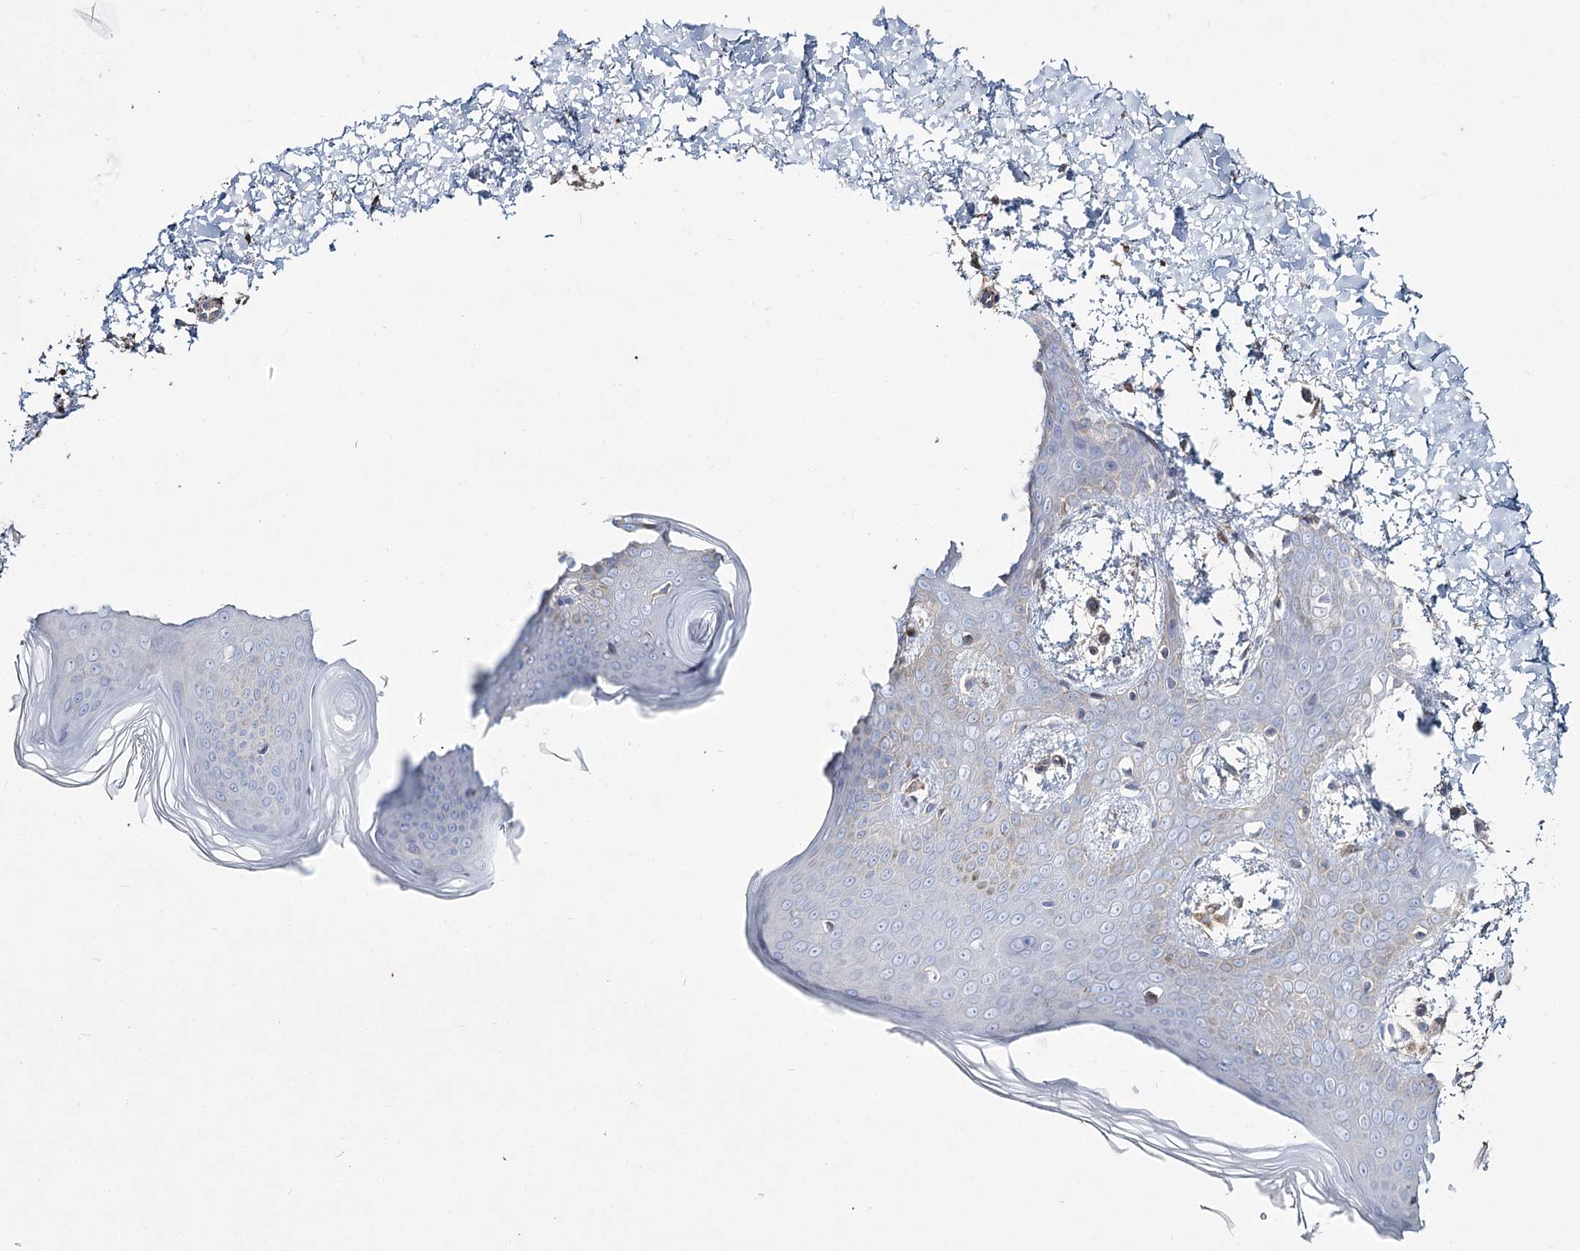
{"staining": {"intensity": "moderate", "quantity": ">75%", "location": "cytoplasmic/membranous"}, "tissue": "skin", "cell_type": "Fibroblasts", "image_type": "normal", "snomed": [{"axis": "morphology", "description": "Normal tissue, NOS"}, {"axis": "topography", "description": "Skin"}], "caption": "Moderate cytoplasmic/membranous expression for a protein is identified in approximately >75% of fibroblasts of normal skin using immunohistochemistry (IHC).", "gene": "SUMF1", "patient": {"sex": "male", "age": 36}}